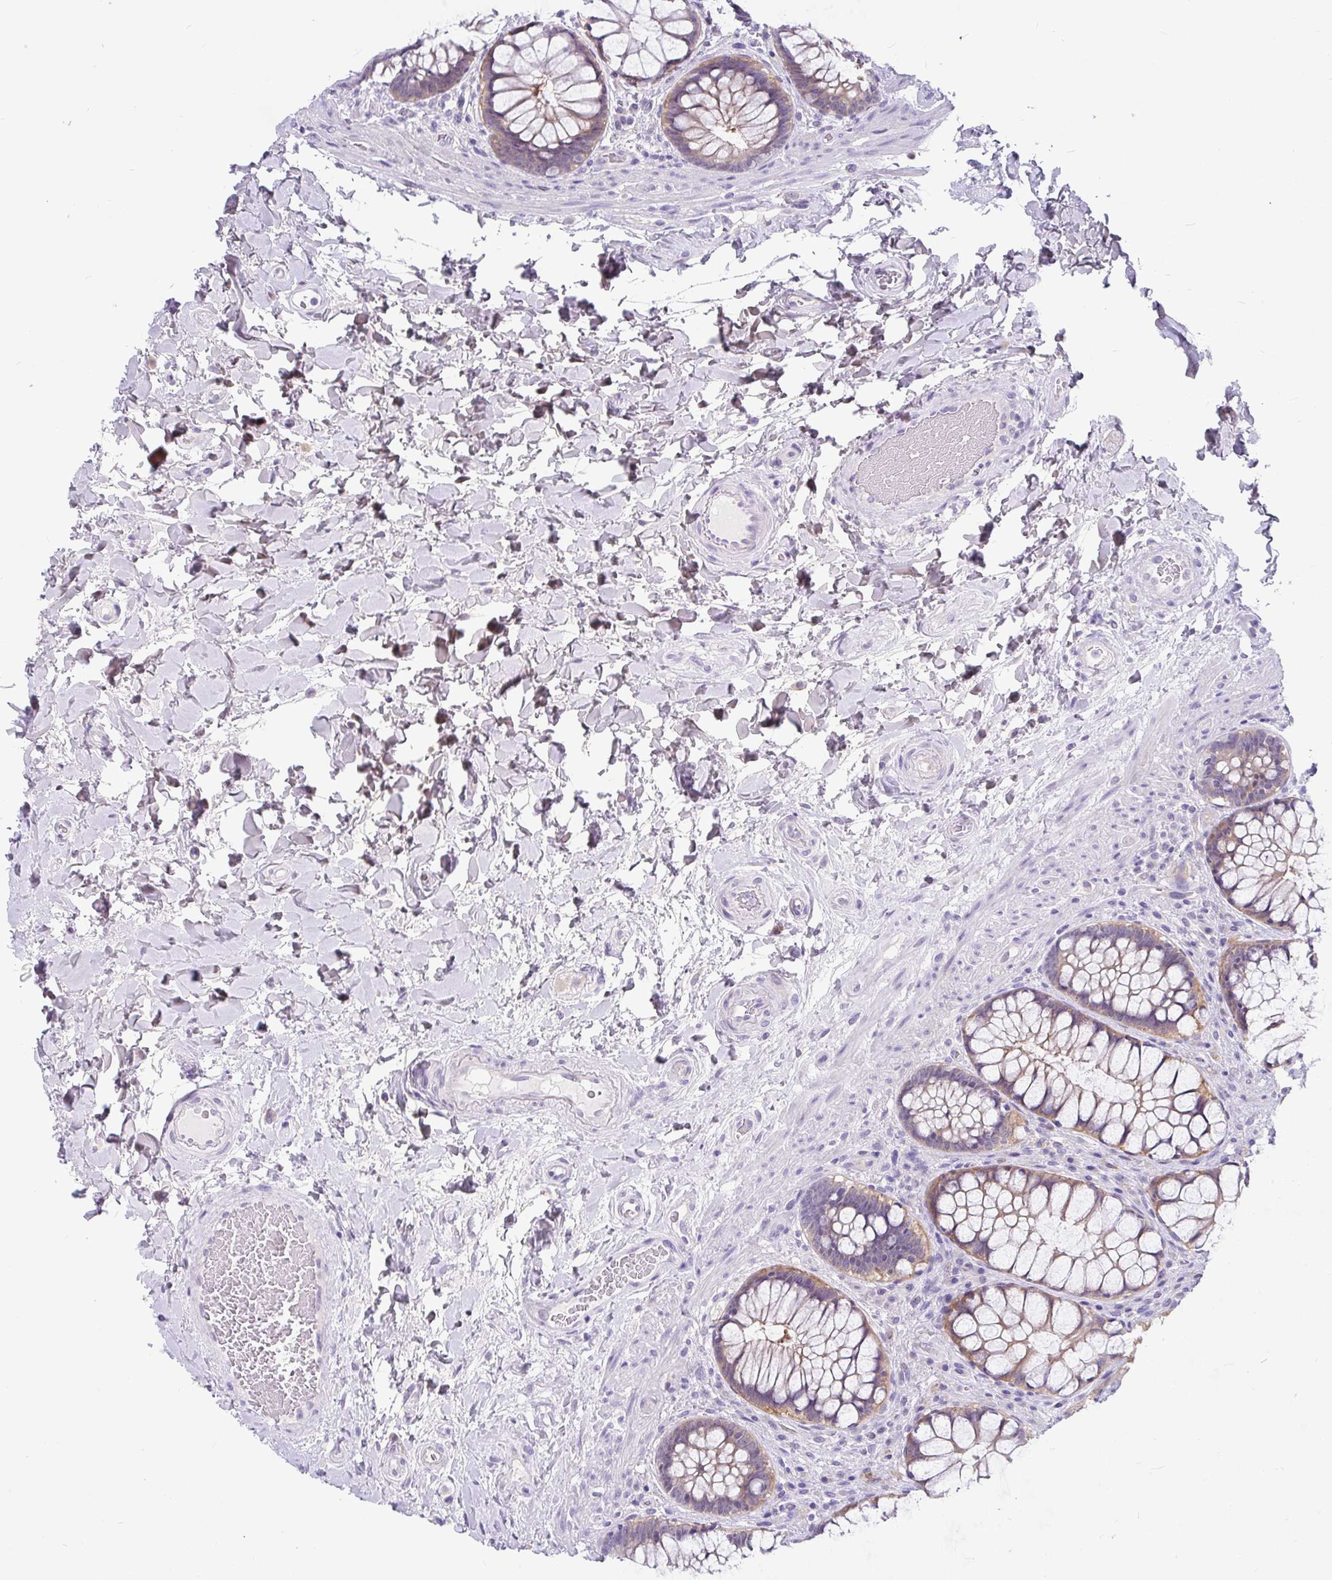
{"staining": {"intensity": "moderate", "quantity": ">75%", "location": "cytoplasmic/membranous"}, "tissue": "rectum", "cell_type": "Glandular cells", "image_type": "normal", "snomed": [{"axis": "morphology", "description": "Normal tissue, NOS"}, {"axis": "topography", "description": "Rectum"}], "caption": "Brown immunohistochemical staining in benign human rectum displays moderate cytoplasmic/membranous expression in approximately >75% of glandular cells.", "gene": "KIAA2013", "patient": {"sex": "female", "age": 58}}